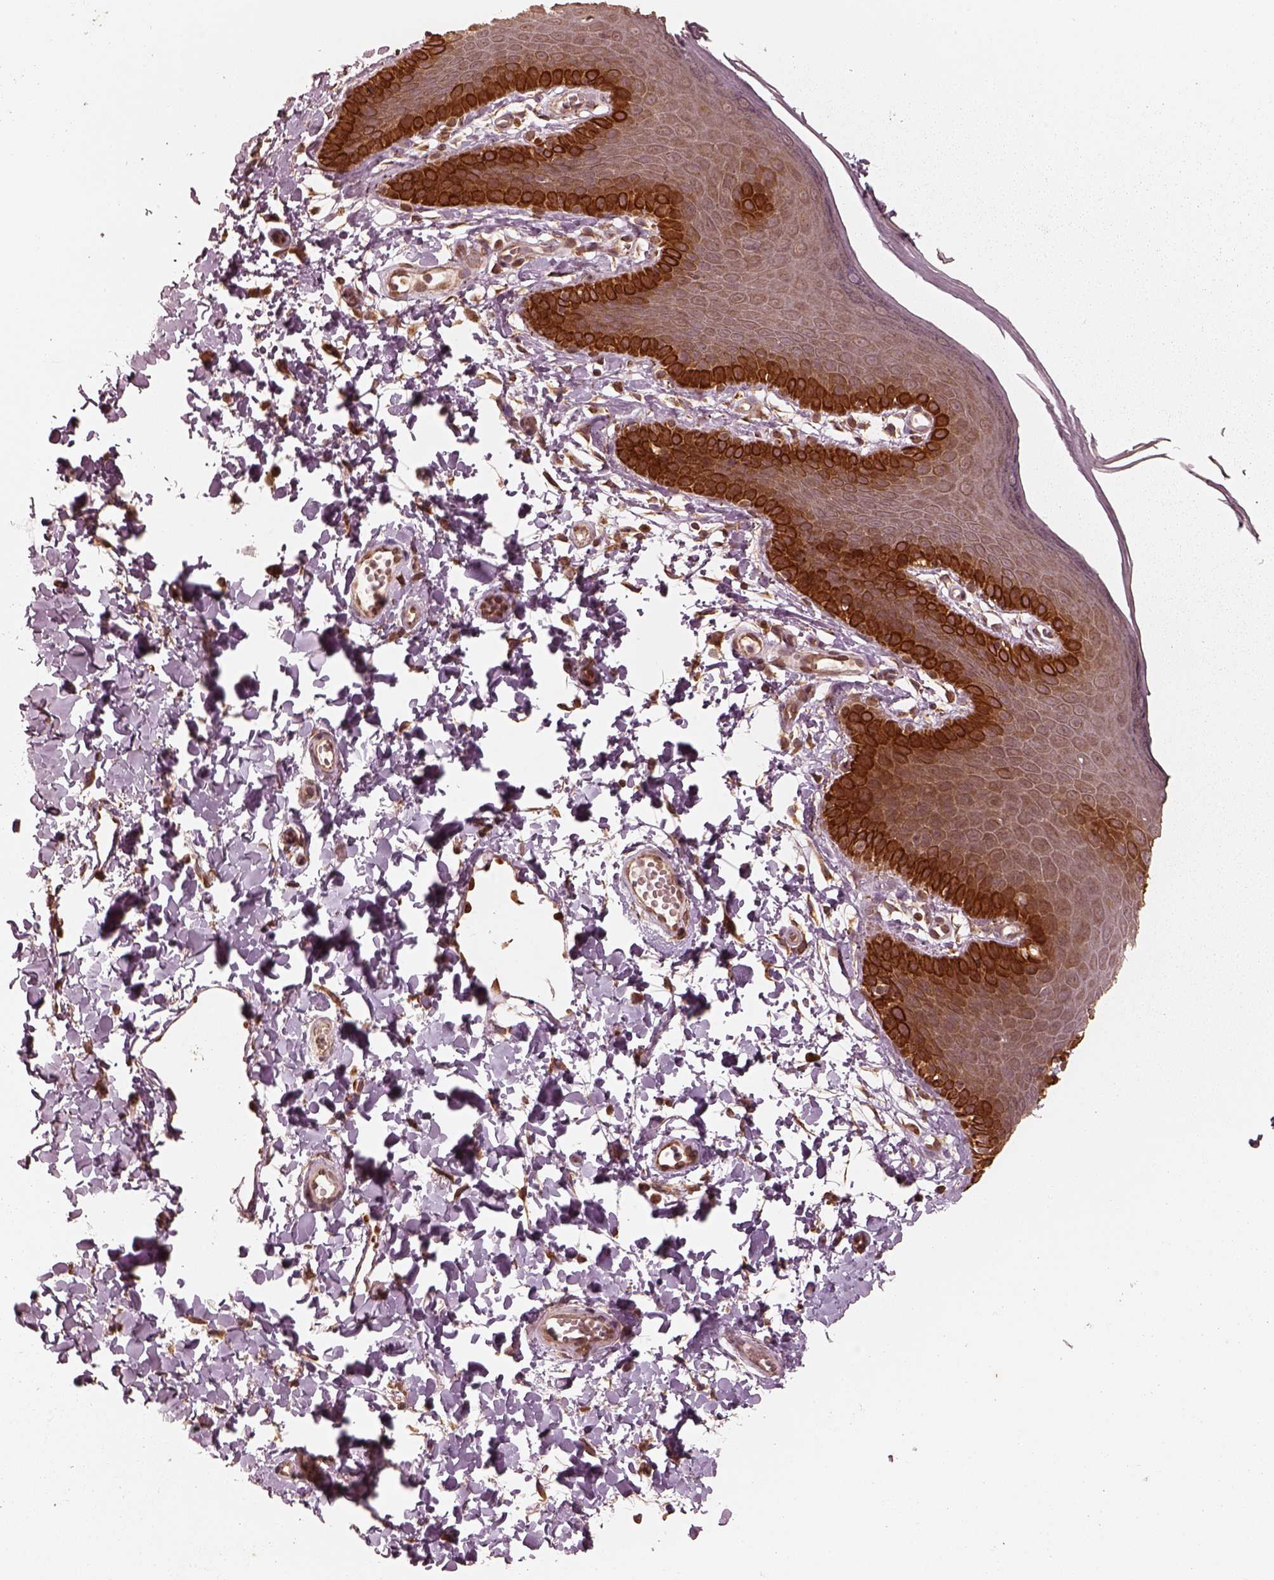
{"staining": {"intensity": "strong", "quantity": ">75%", "location": "cytoplasmic/membranous"}, "tissue": "skin", "cell_type": "Epidermal cells", "image_type": "normal", "snomed": [{"axis": "morphology", "description": "Normal tissue, NOS"}, {"axis": "topography", "description": "Anal"}], "caption": "Protein positivity by IHC displays strong cytoplasmic/membranous positivity in about >75% of epidermal cells in unremarkable skin.", "gene": "DNAJC25", "patient": {"sex": "male", "age": 53}}